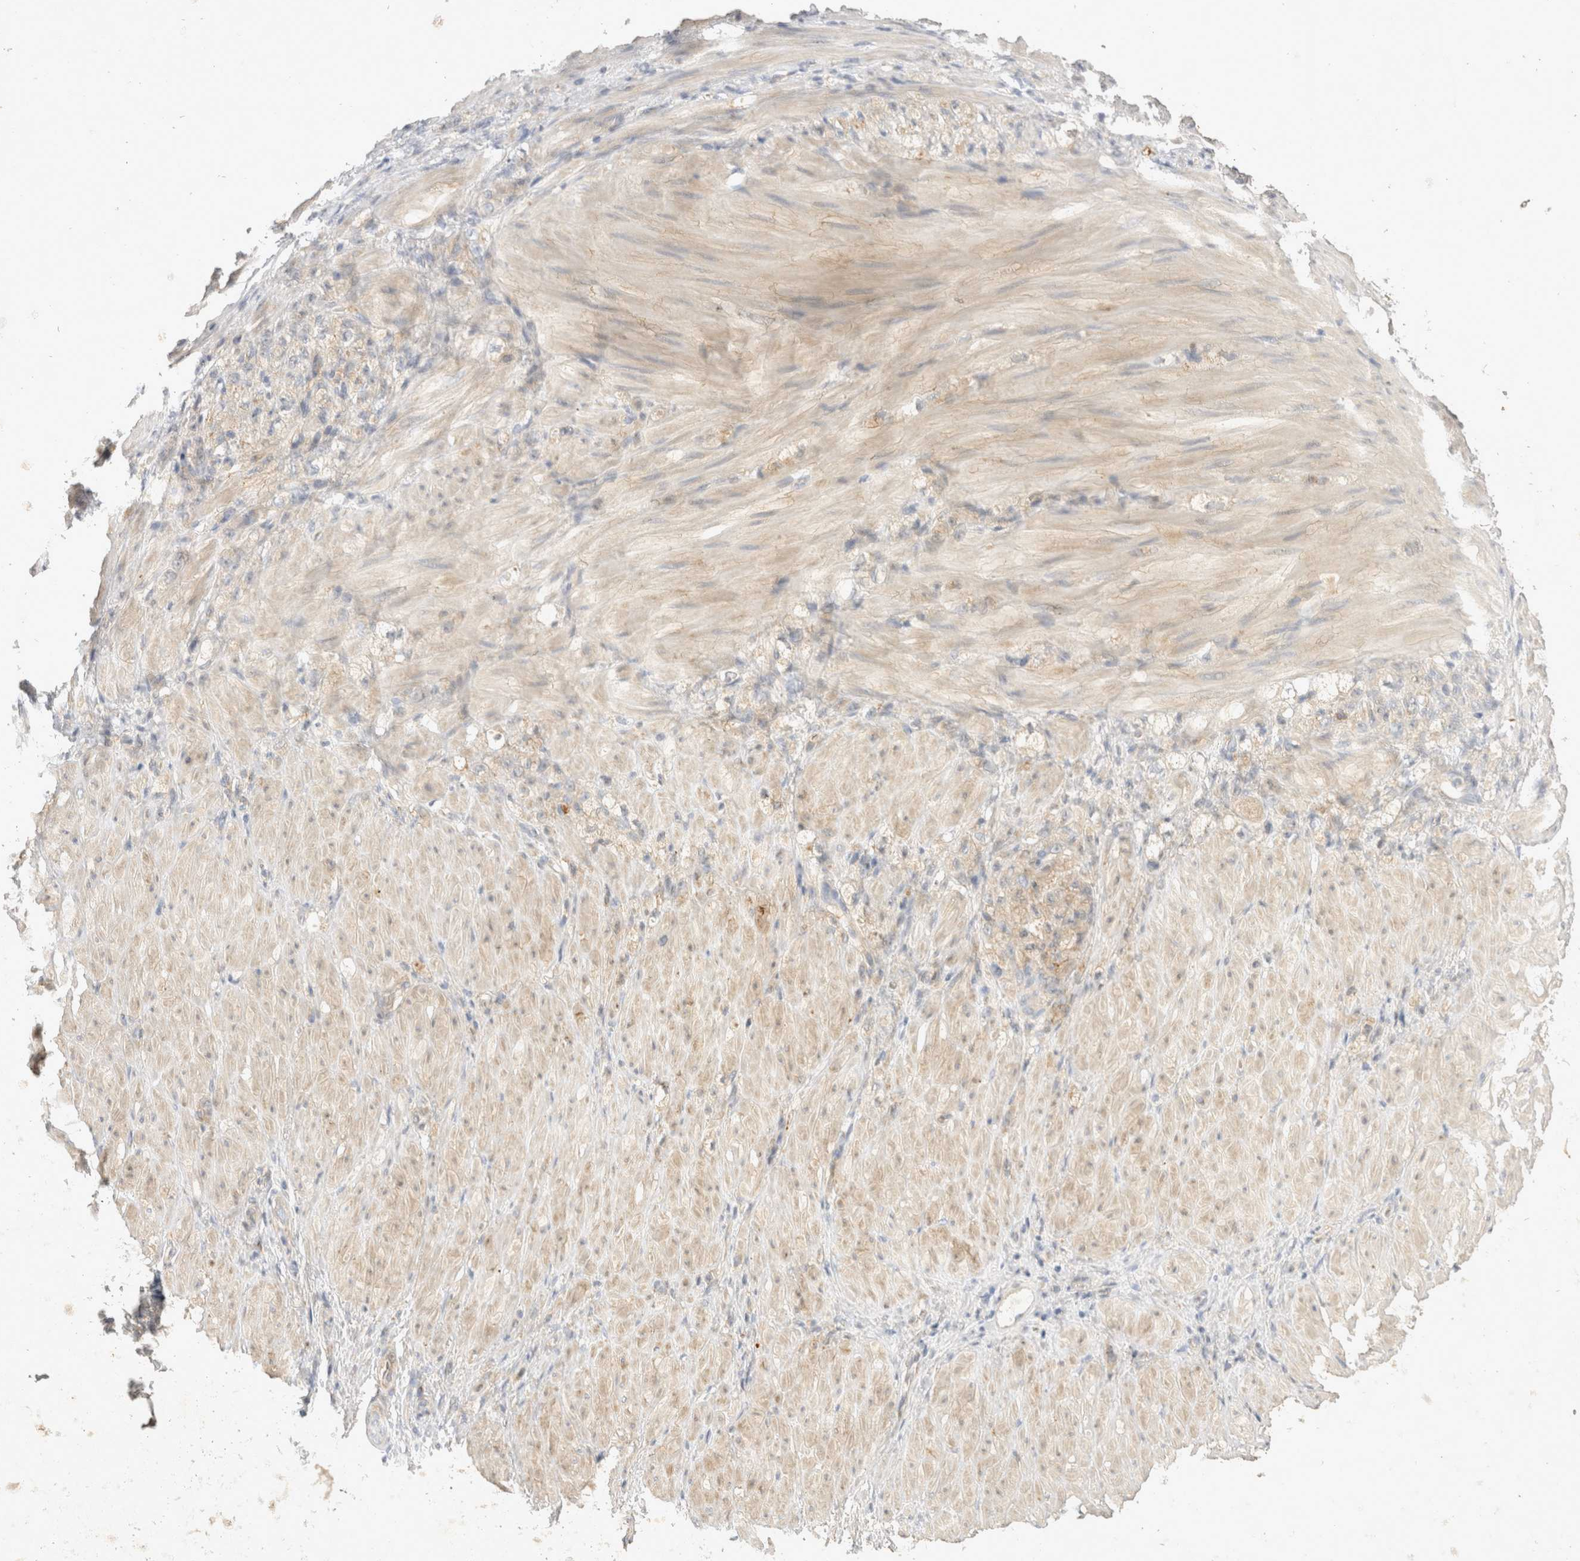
{"staining": {"intensity": "weak", "quantity": "<25%", "location": "cytoplasmic/membranous"}, "tissue": "stomach cancer", "cell_type": "Tumor cells", "image_type": "cancer", "snomed": [{"axis": "morphology", "description": "Normal tissue, NOS"}, {"axis": "morphology", "description": "Adenocarcinoma, NOS"}, {"axis": "topography", "description": "Stomach"}], "caption": "This is an immunohistochemistry (IHC) histopathology image of human stomach cancer. There is no expression in tumor cells.", "gene": "TOM1L2", "patient": {"sex": "male", "age": 82}}